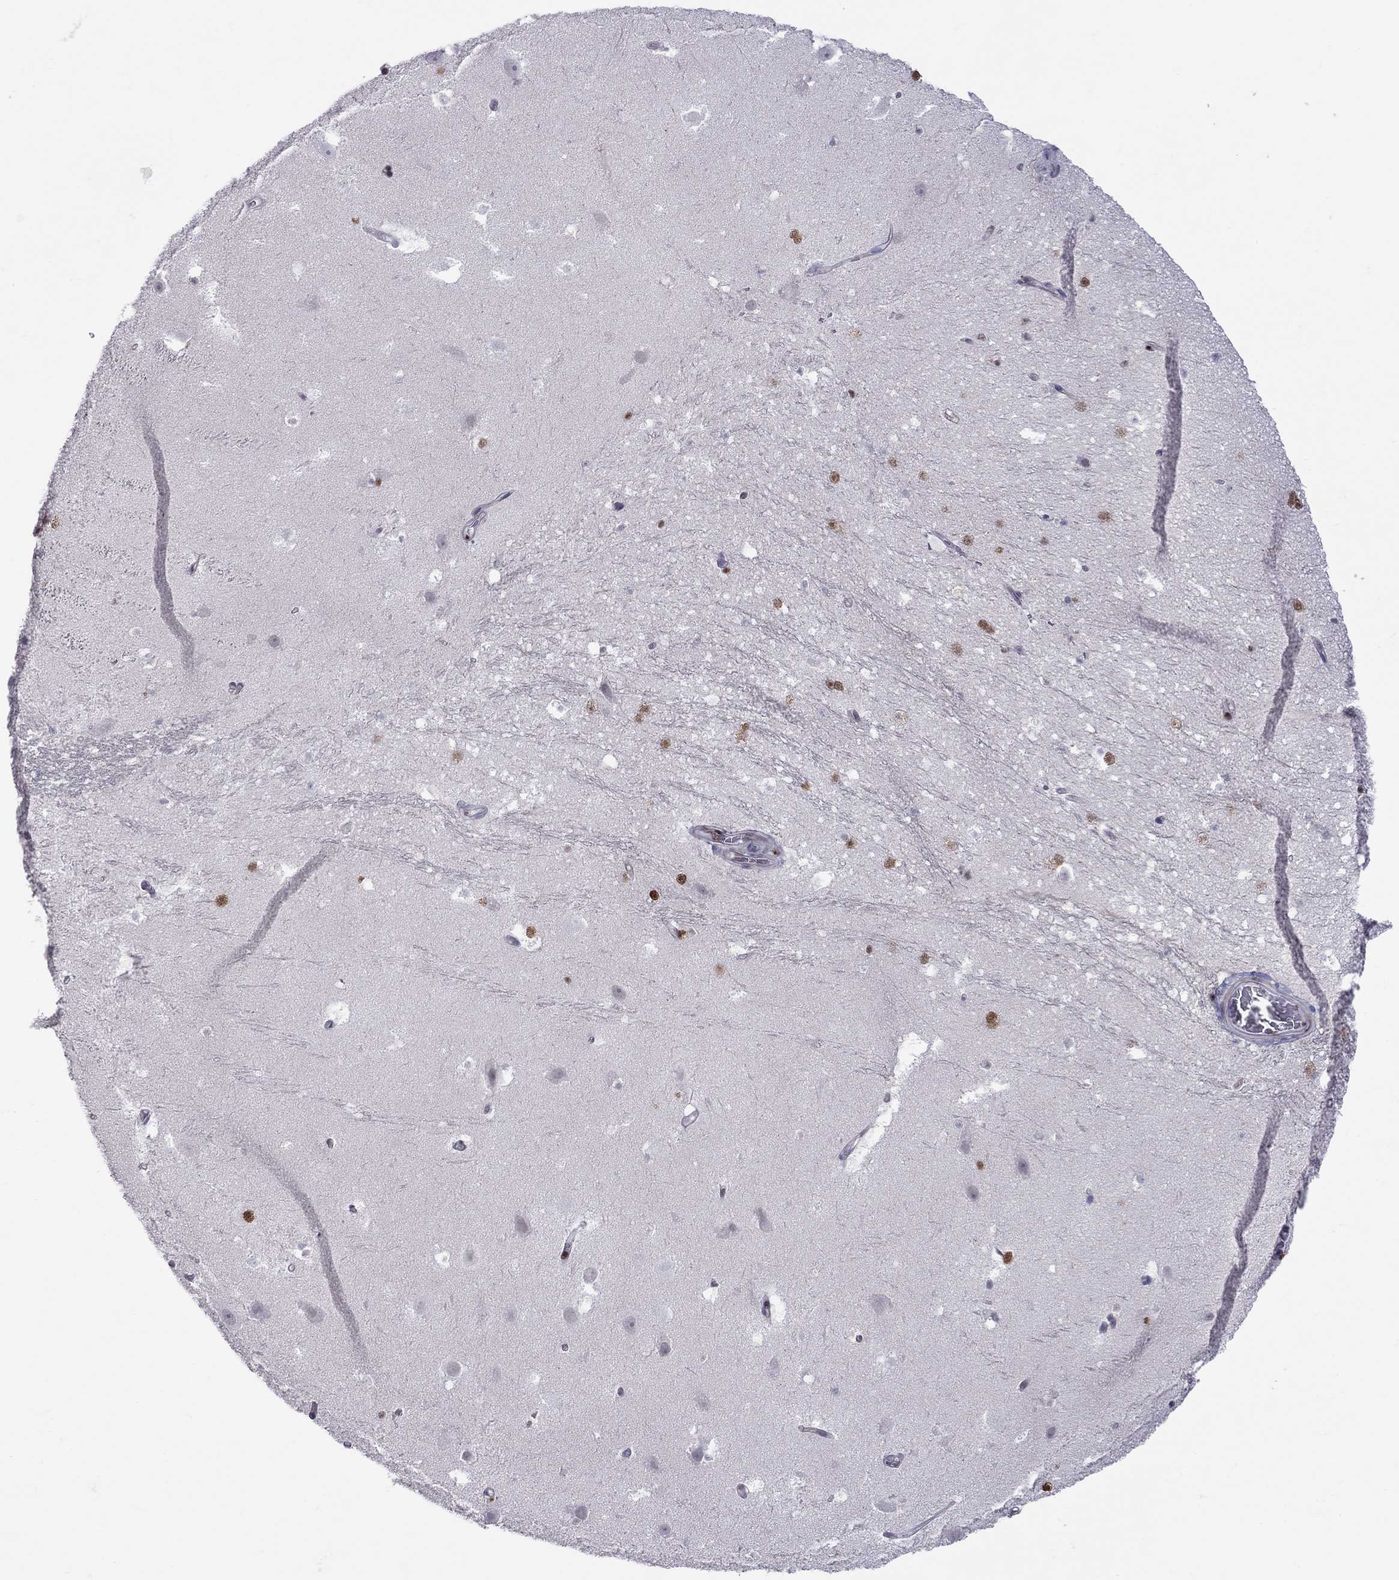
{"staining": {"intensity": "negative", "quantity": "none", "location": "none"}, "tissue": "hippocampus", "cell_type": "Glial cells", "image_type": "normal", "snomed": [{"axis": "morphology", "description": "Normal tissue, NOS"}, {"axis": "topography", "description": "Hippocampus"}], "caption": "This is a micrograph of immunohistochemistry staining of benign hippocampus, which shows no positivity in glial cells. (DAB immunohistochemistry (IHC) visualized using brightfield microscopy, high magnification).", "gene": "PCGF3", "patient": {"sex": "male", "age": 26}}